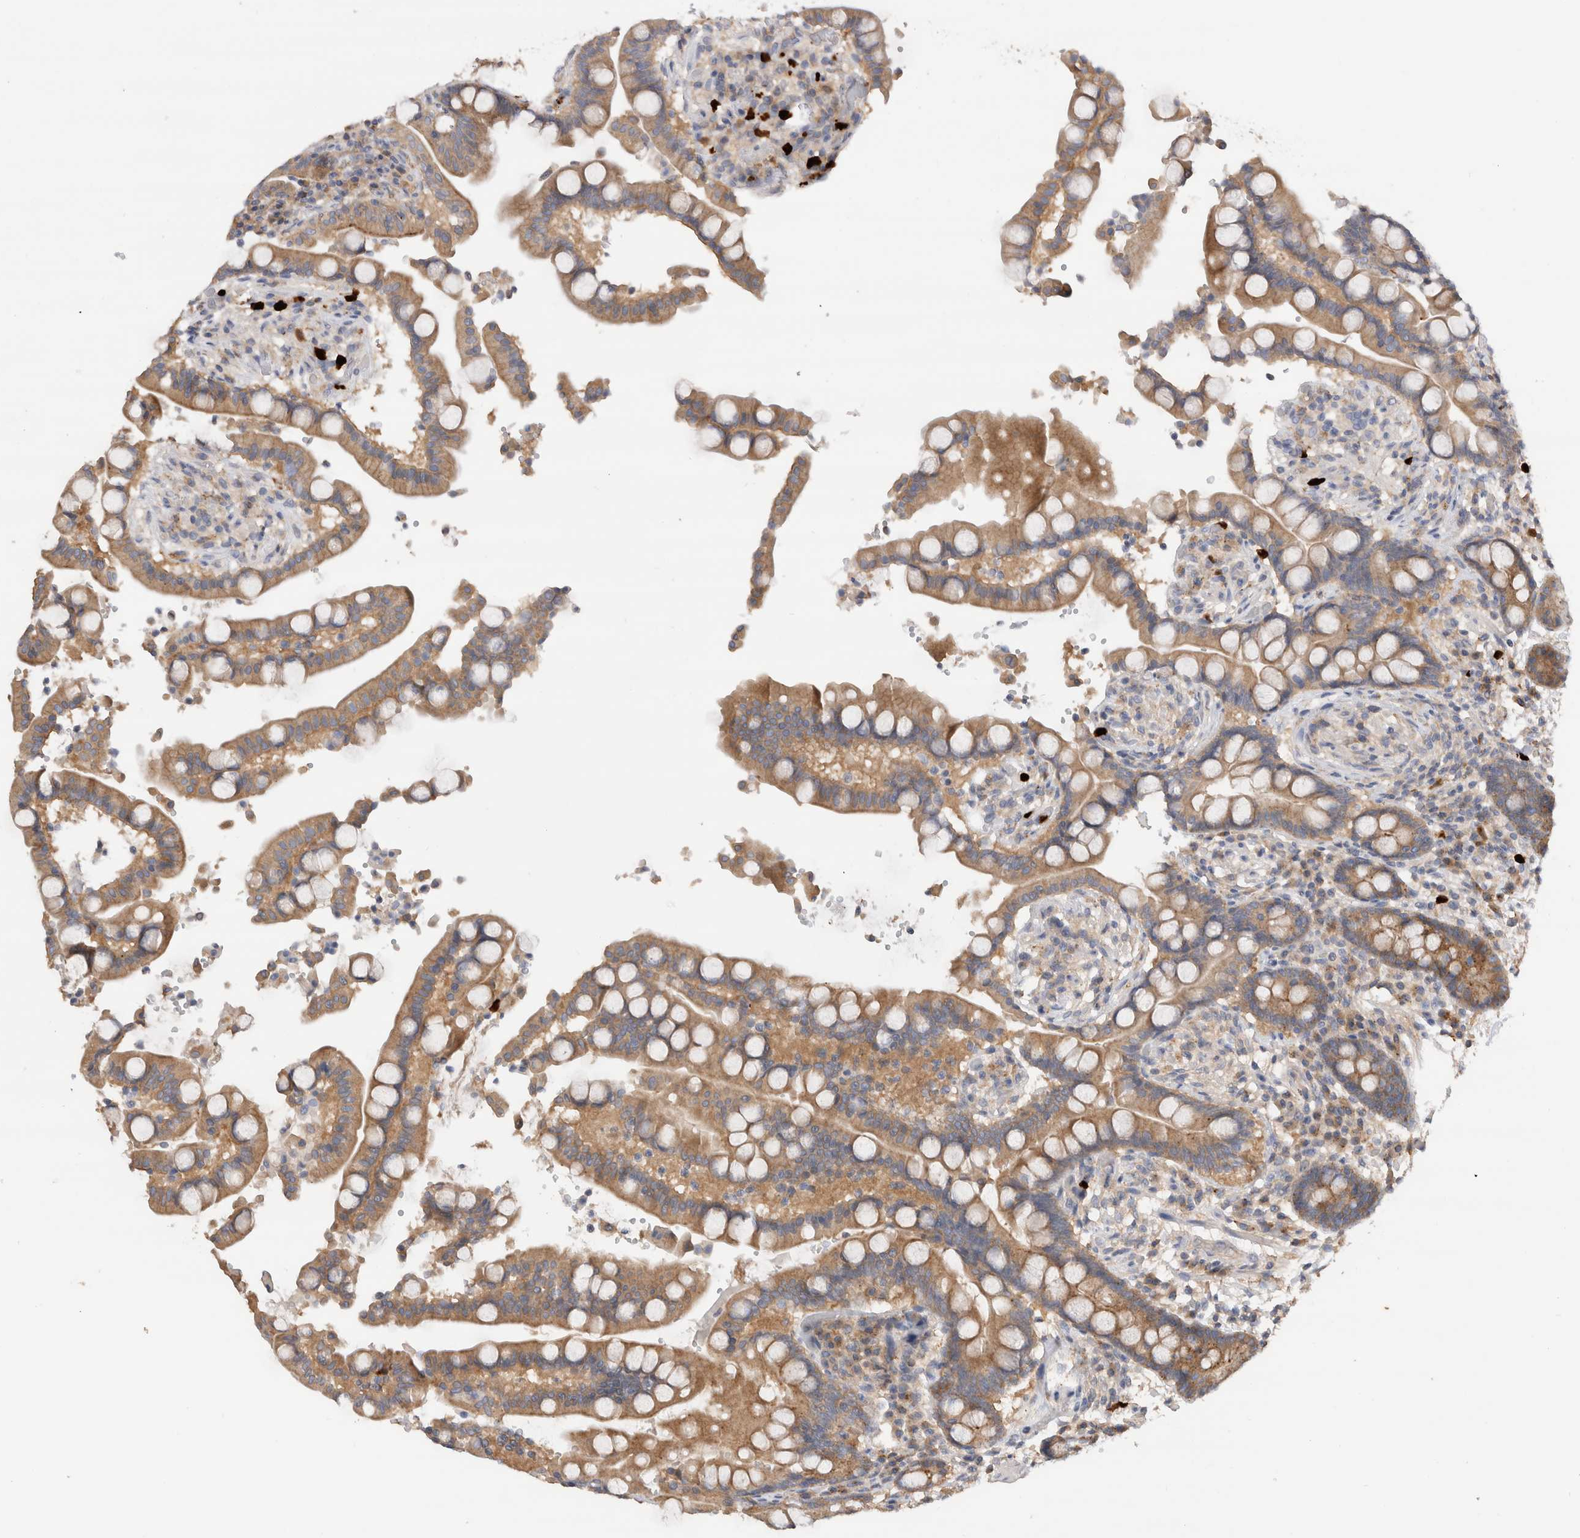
{"staining": {"intensity": "negative", "quantity": "none", "location": "none"}, "tissue": "colon", "cell_type": "Endothelial cells", "image_type": "normal", "snomed": [{"axis": "morphology", "description": "Normal tissue, NOS"}, {"axis": "topography", "description": "Colon"}], "caption": "The immunohistochemistry (IHC) histopathology image has no significant staining in endothelial cells of colon. (DAB IHC, high magnification).", "gene": "NXT2", "patient": {"sex": "male", "age": 73}}